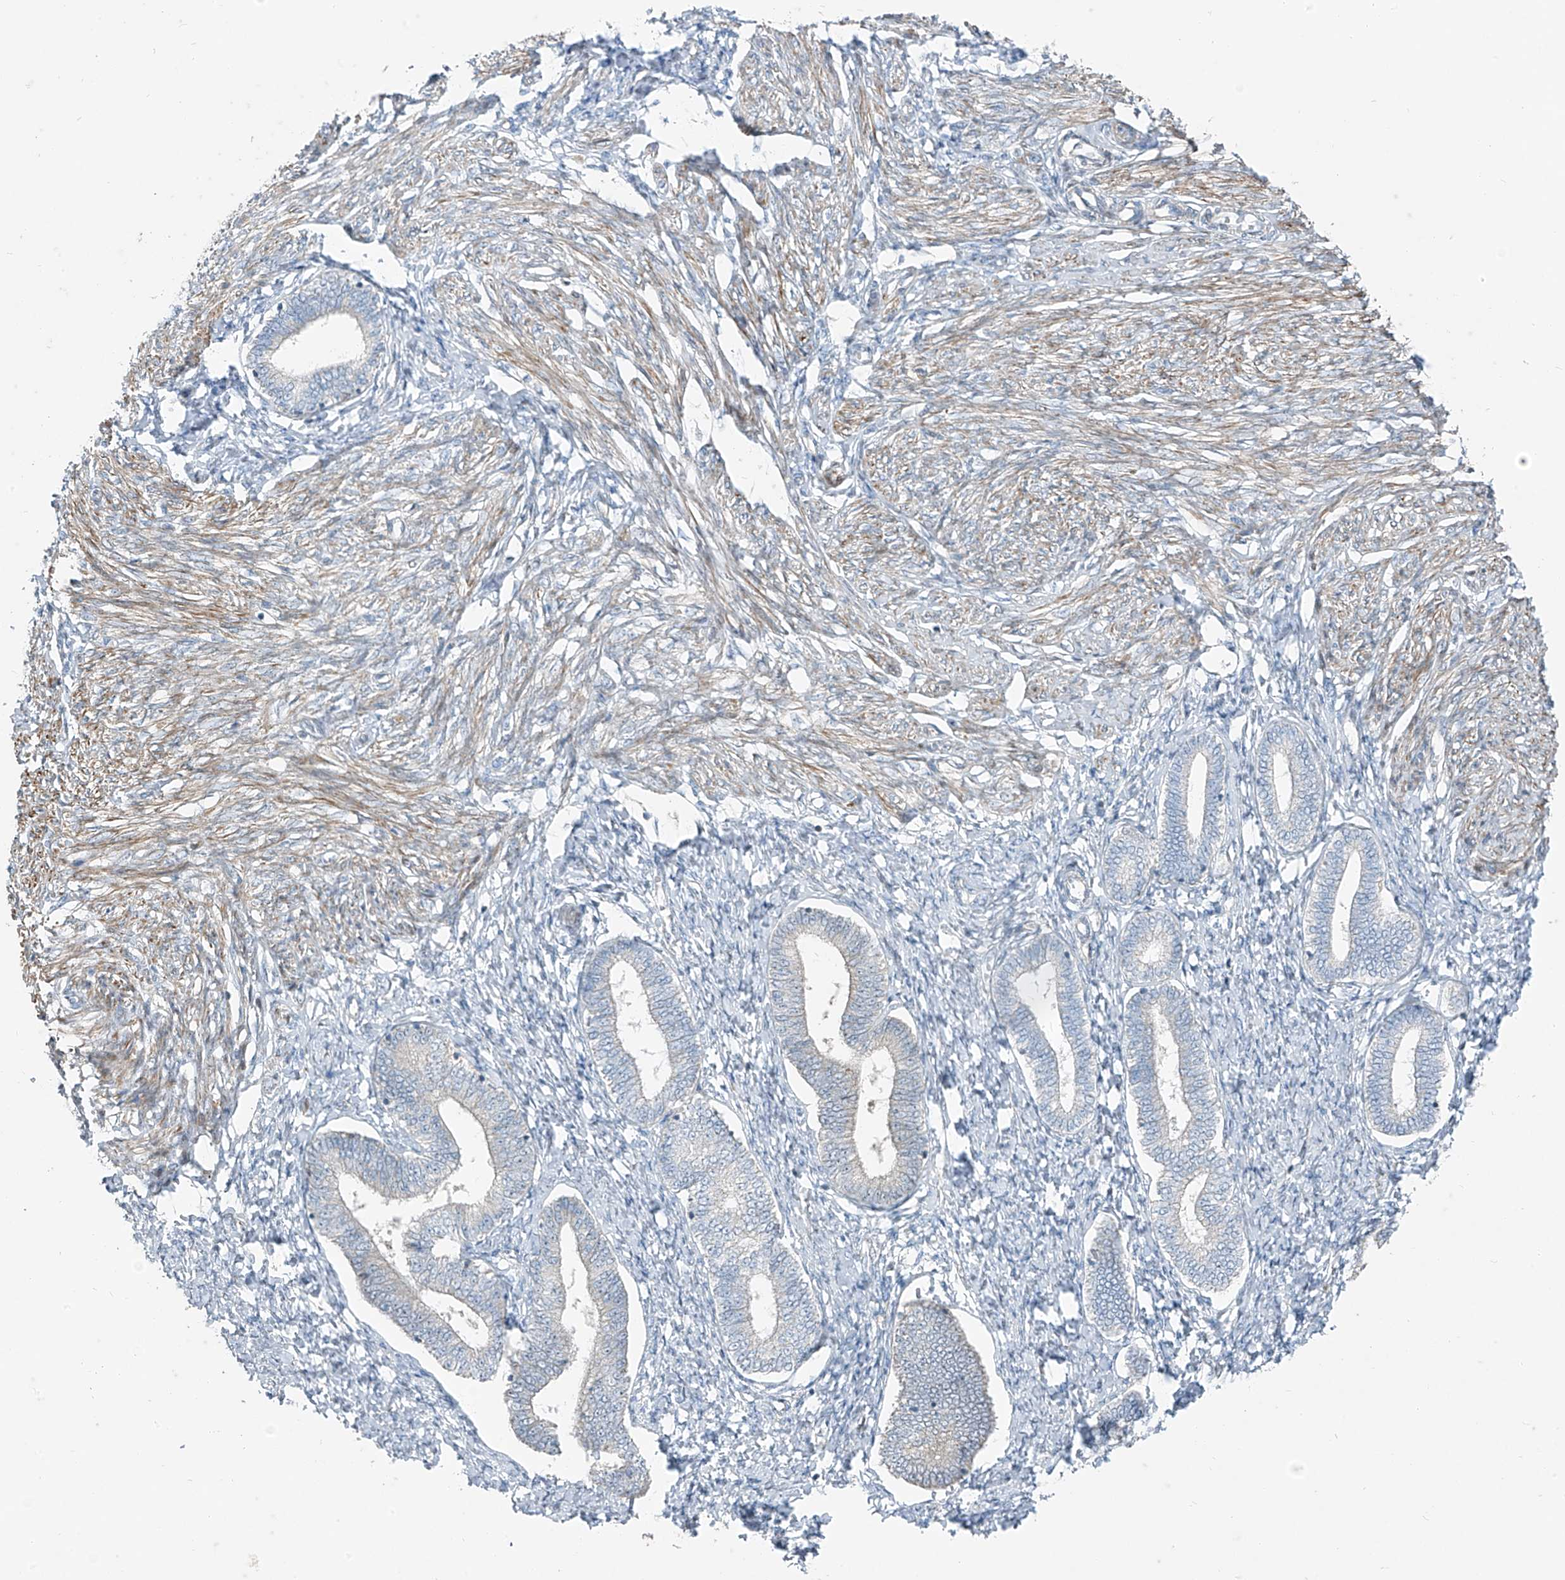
{"staining": {"intensity": "negative", "quantity": "none", "location": "none"}, "tissue": "endometrium", "cell_type": "Cells in endometrial stroma", "image_type": "normal", "snomed": [{"axis": "morphology", "description": "Normal tissue, NOS"}, {"axis": "topography", "description": "Endometrium"}], "caption": "This is a histopathology image of immunohistochemistry staining of benign endometrium, which shows no positivity in cells in endometrial stroma.", "gene": "PPCS", "patient": {"sex": "female", "age": 72}}